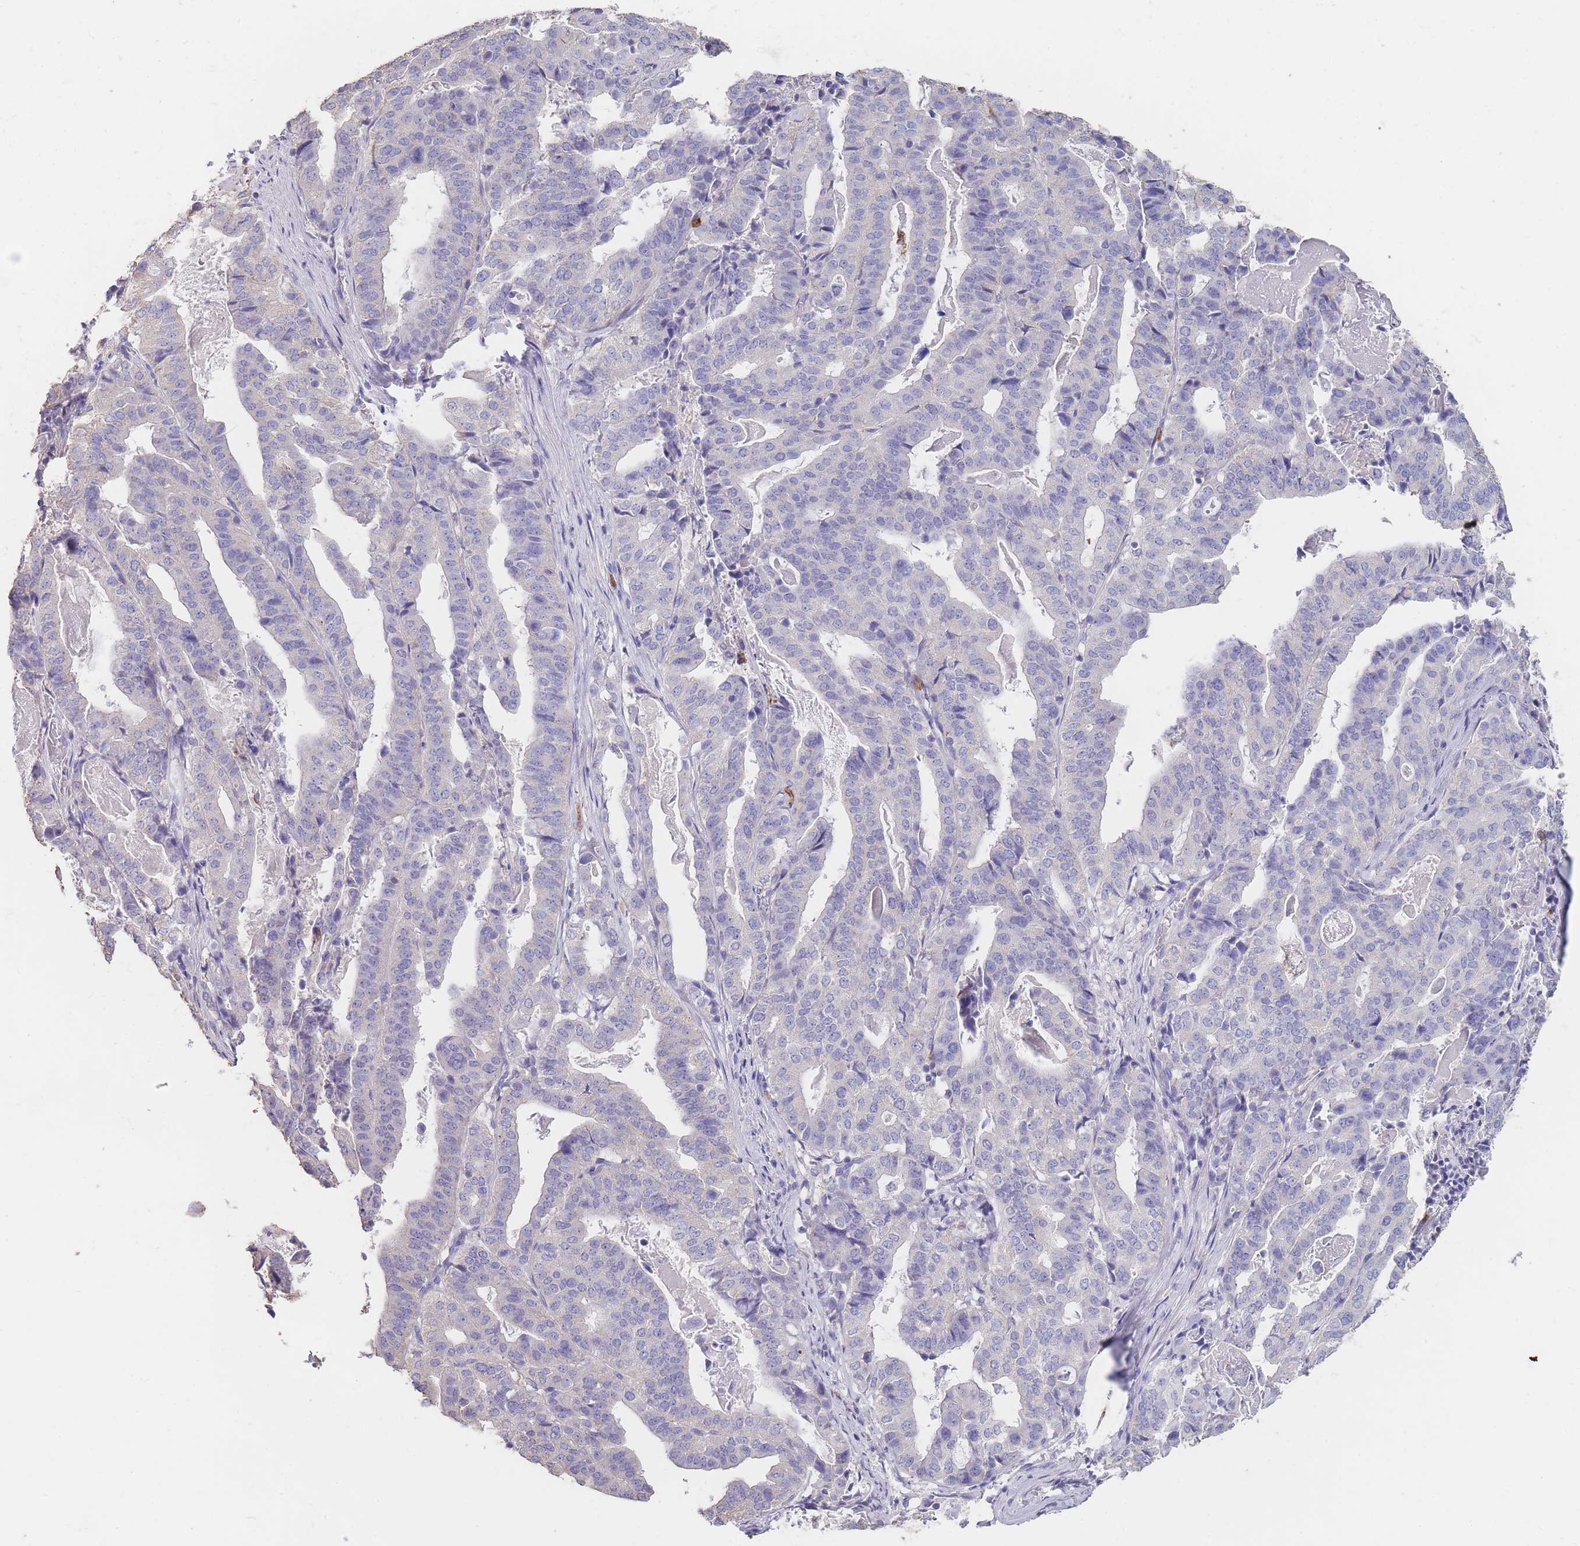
{"staining": {"intensity": "negative", "quantity": "none", "location": "none"}, "tissue": "stomach cancer", "cell_type": "Tumor cells", "image_type": "cancer", "snomed": [{"axis": "morphology", "description": "Adenocarcinoma, NOS"}, {"axis": "topography", "description": "Stomach"}], "caption": "An immunohistochemistry (IHC) image of stomach adenocarcinoma is shown. There is no staining in tumor cells of stomach adenocarcinoma.", "gene": "CLEC12A", "patient": {"sex": "male", "age": 48}}